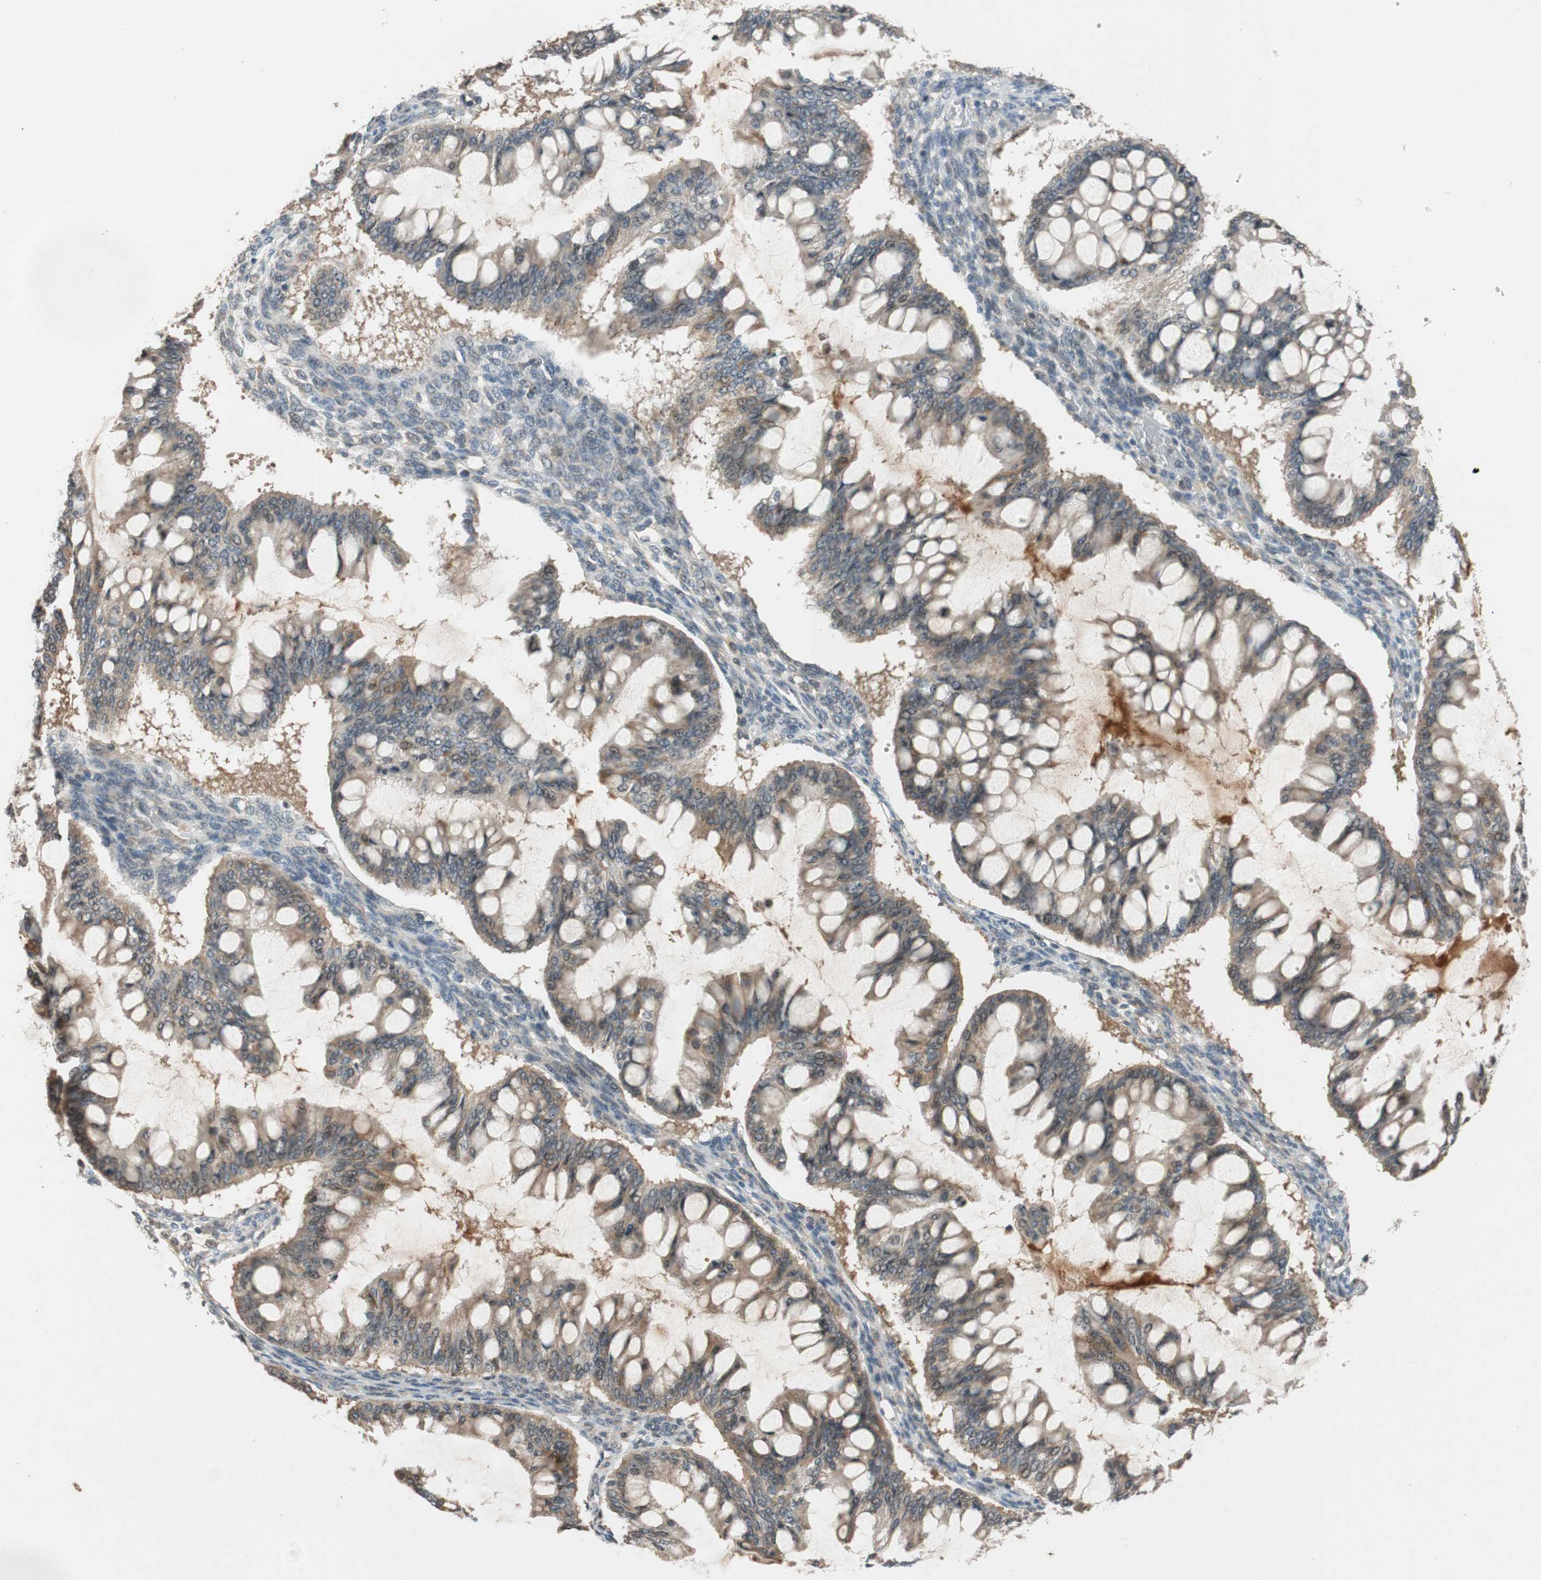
{"staining": {"intensity": "weak", "quantity": ">75%", "location": "cytoplasmic/membranous"}, "tissue": "ovarian cancer", "cell_type": "Tumor cells", "image_type": "cancer", "snomed": [{"axis": "morphology", "description": "Cystadenocarcinoma, mucinous, NOS"}, {"axis": "topography", "description": "Ovary"}], "caption": "Approximately >75% of tumor cells in human ovarian mucinous cystadenocarcinoma show weak cytoplasmic/membranous protein staining as visualized by brown immunohistochemical staining.", "gene": "GLB1", "patient": {"sex": "female", "age": 73}}